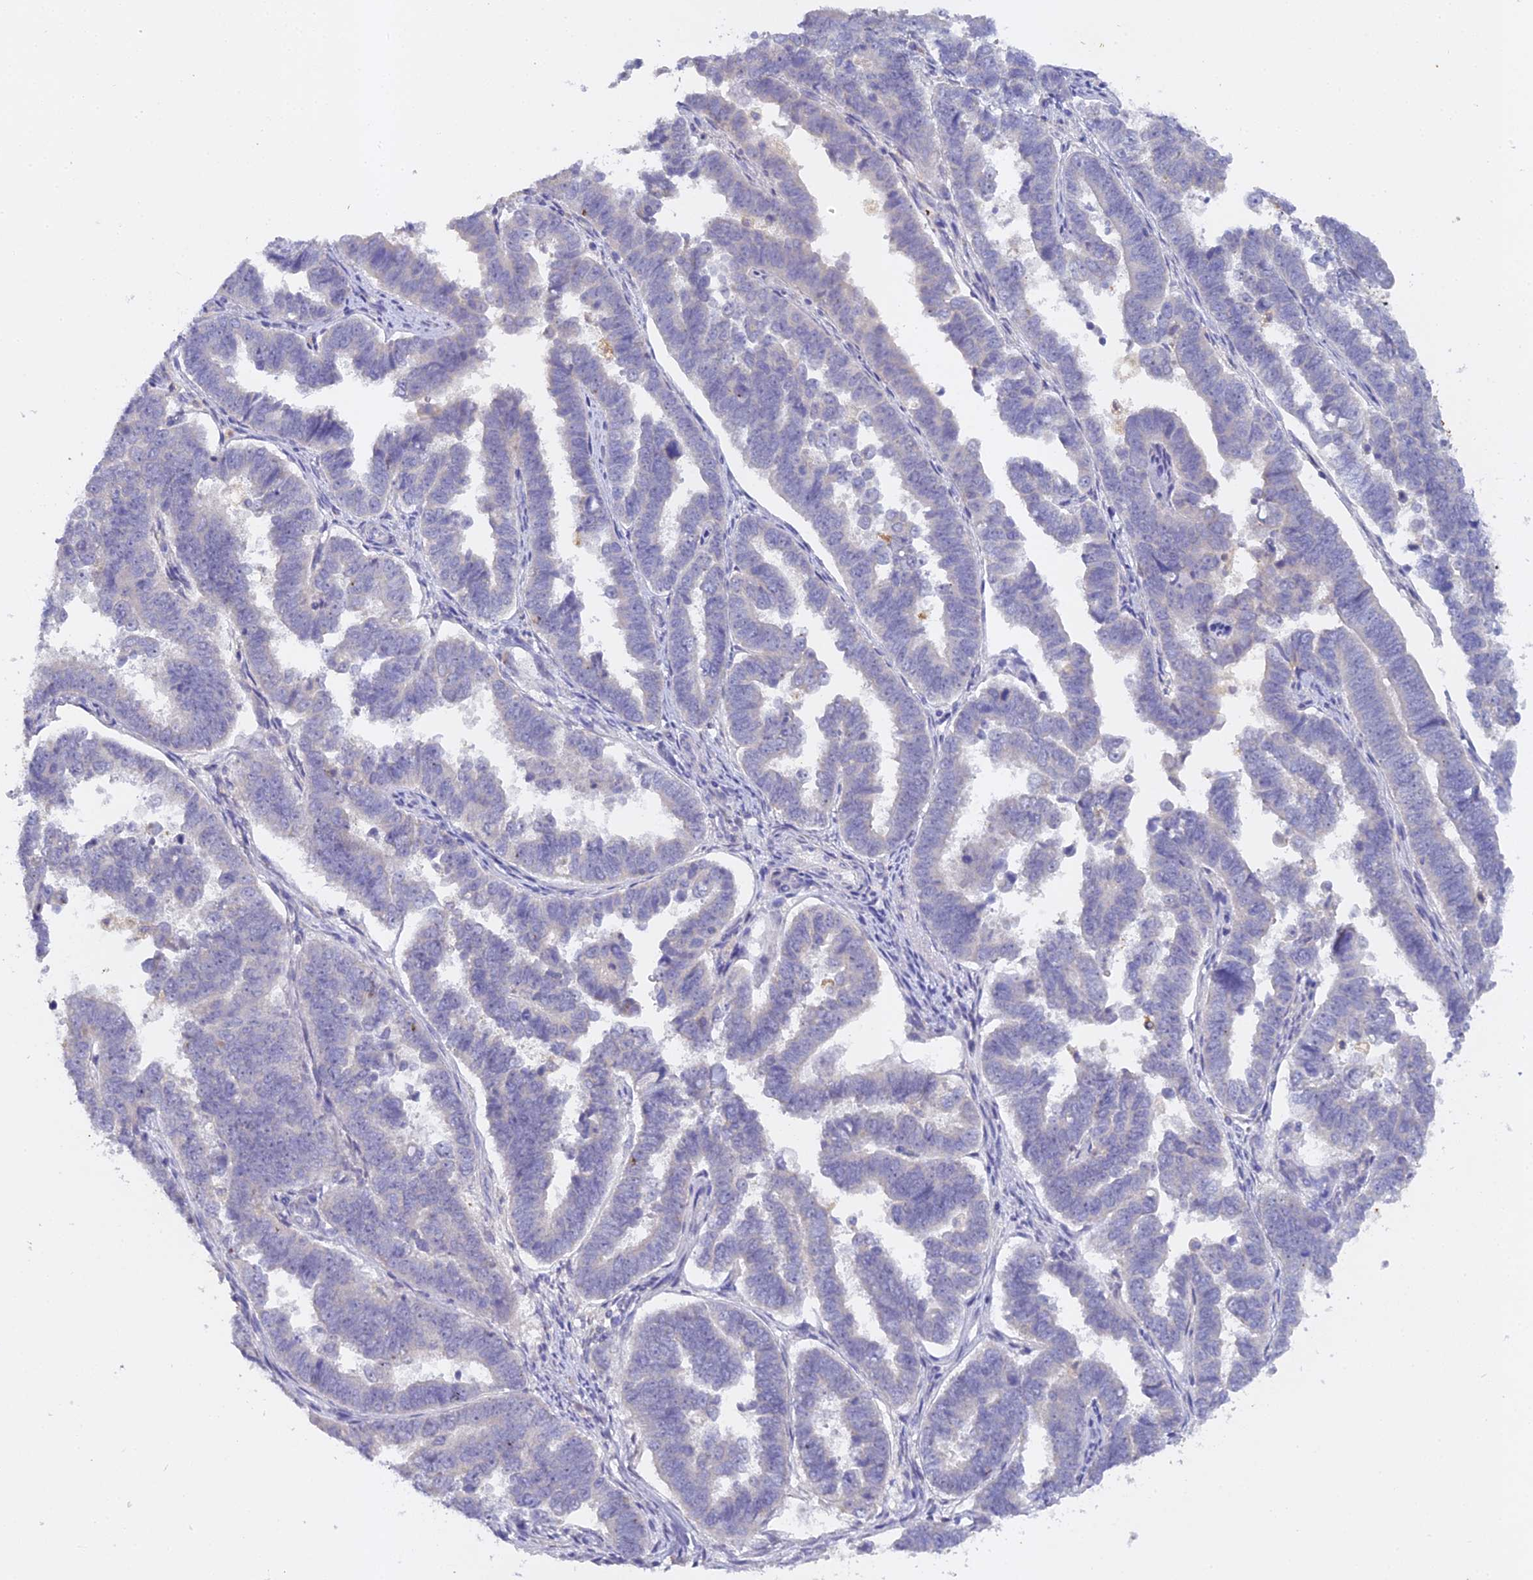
{"staining": {"intensity": "negative", "quantity": "none", "location": "none"}, "tissue": "endometrial cancer", "cell_type": "Tumor cells", "image_type": "cancer", "snomed": [{"axis": "morphology", "description": "Adenocarcinoma, NOS"}, {"axis": "topography", "description": "Endometrium"}], "caption": "Immunohistochemistry image of neoplastic tissue: human adenocarcinoma (endometrial) stained with DAB (3,3'-diaminobenzidine) displays no significant protein positivity in tumor cells. (IHC, brightfield microscopy, high magnification).", "gene": "DONSON", "patient": {"sex": "female", "age": 75}}